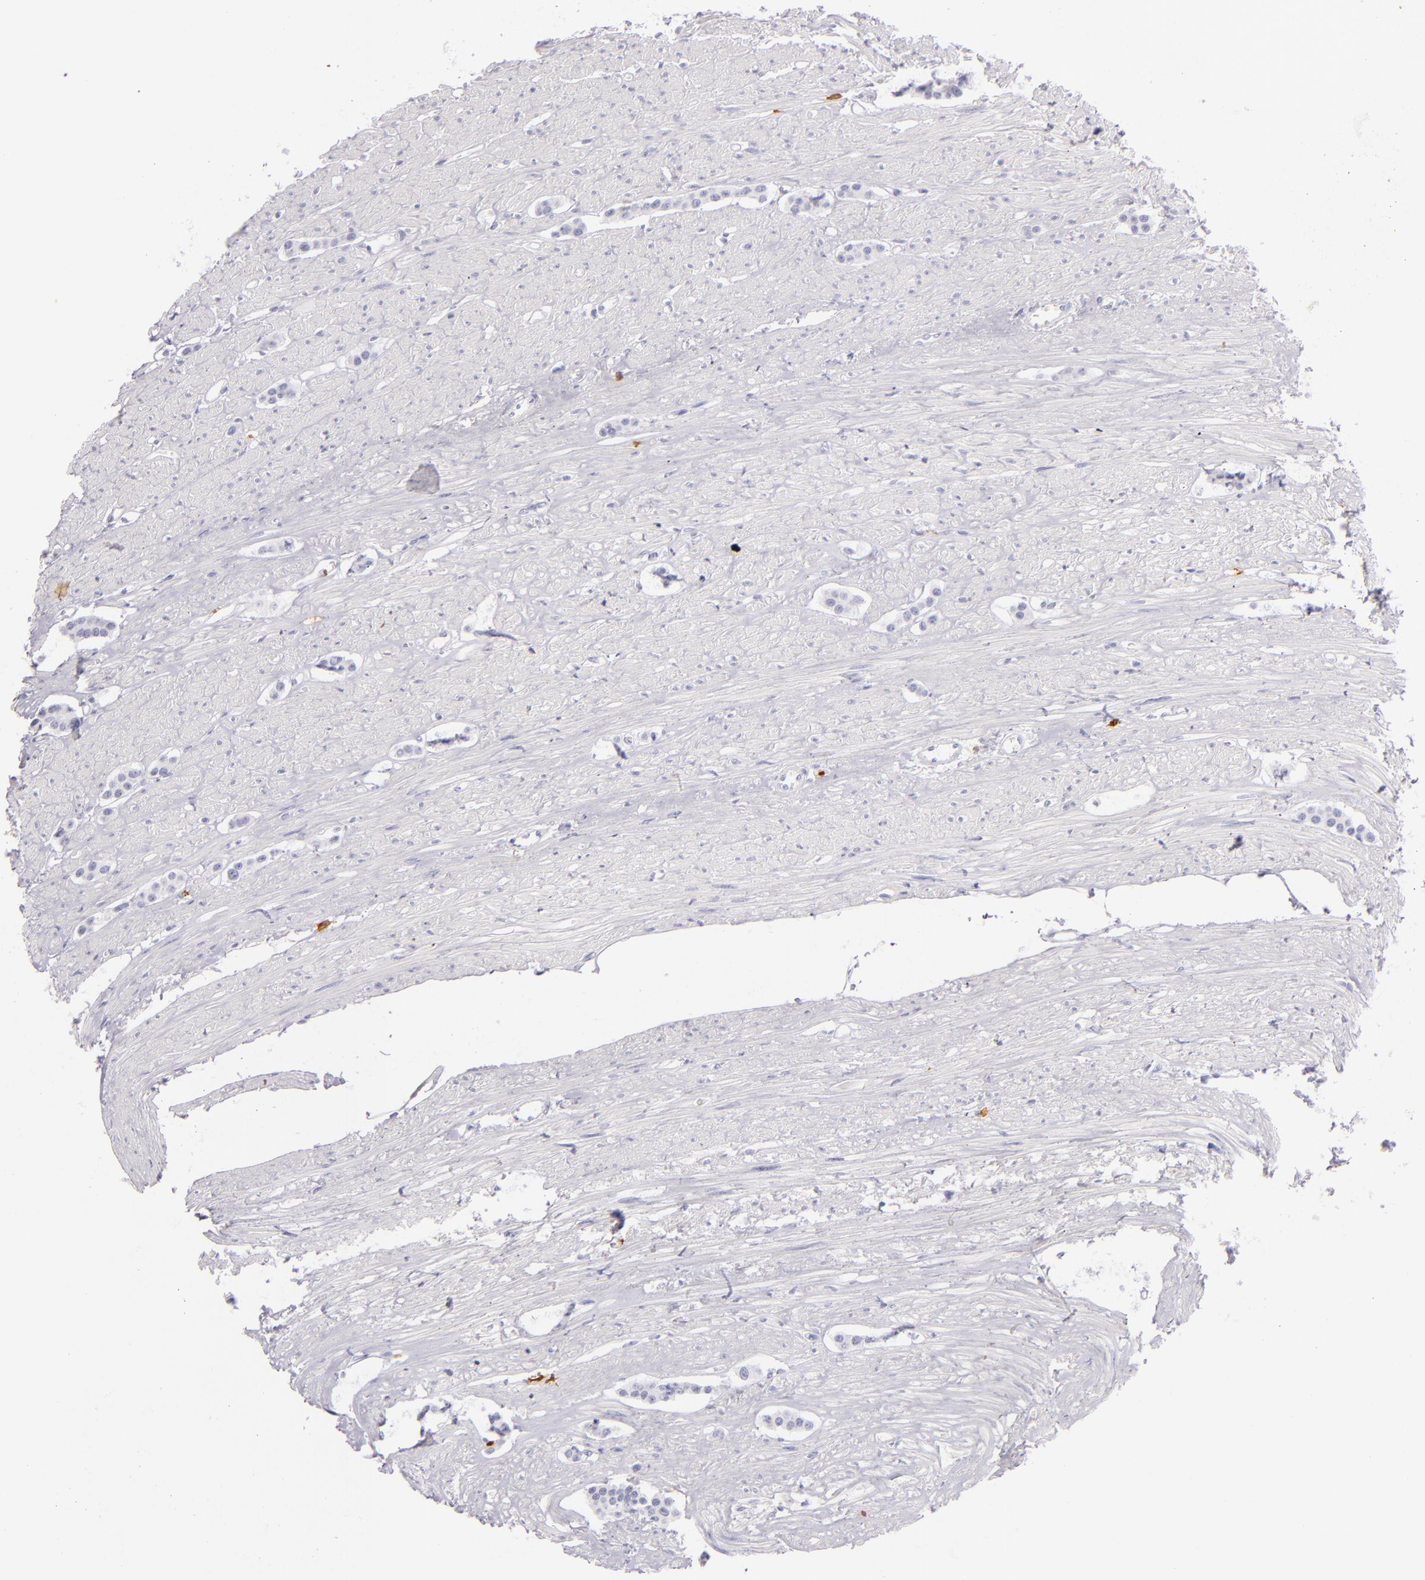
{"staining": {"intensity": "negative", "quantity": "none", "location": "none"}, "tissue": "carcinoid", "cell_type": "Tumor cells", "image_type": "cancer", "snomed": [{"axis": "morphology", "description": "Carcinoid, malignant, NOS"}, {"axis": "topography", "description": "Small intestine"}], "caption": "IHC image of carcinoid stained for a protein (brown), which shows no positivity in tumor cells.", "gene": "TPSD1", "patient": {"sex": "male", "age": 60}}